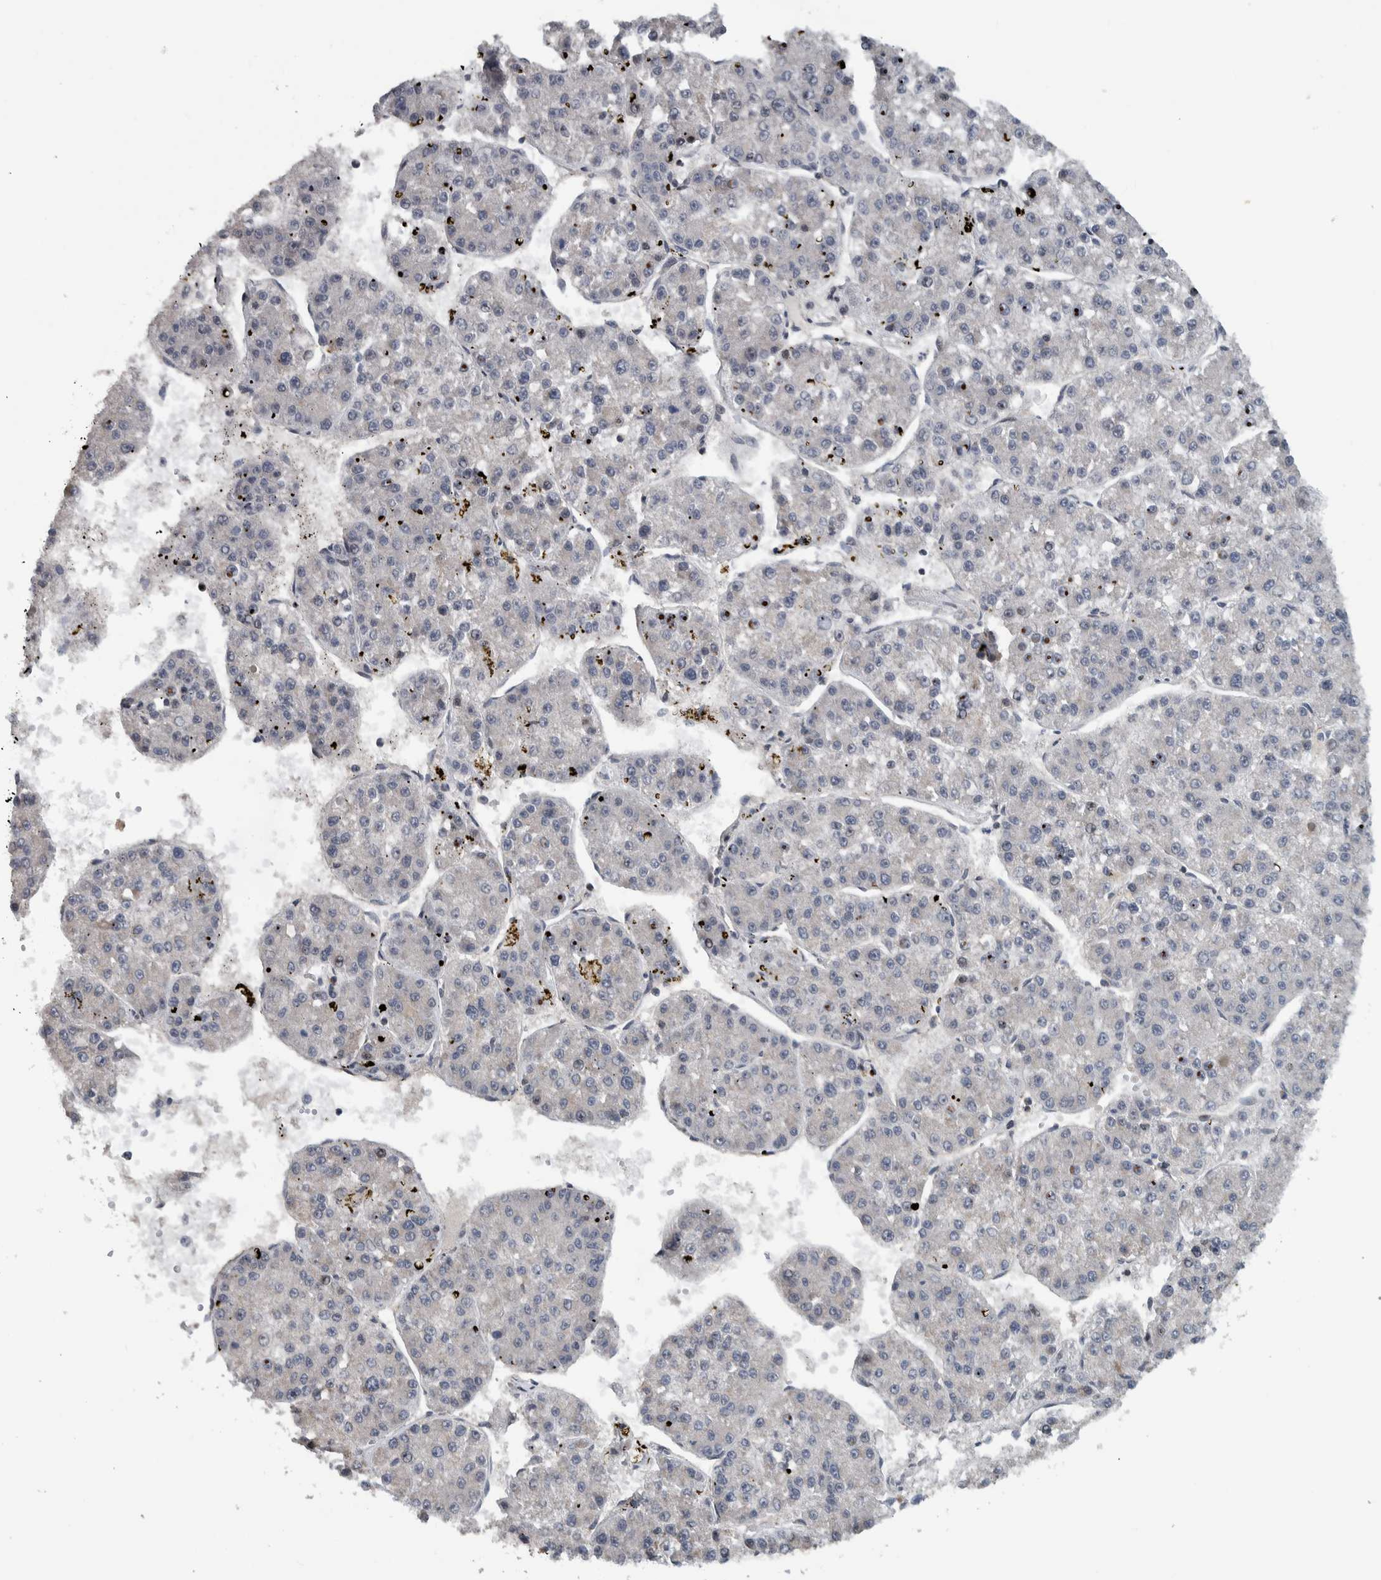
{"staining": {"intensity": "negative", "quantity": "none", "location": "none"}, "tissue": "liver cancer", "cell_type": "Tumor cells", "image_type": "cancer", "snomed": [{"axis": "morphology", "description": "Carcinoma, Hepatocellular, NOS"}, {"axis": "topography", "description": "Liver"}], "caption": "DAB (3,3'-diaminobenzidine) immunohistochemical staining of hepatocellular carcinoma (liver) exhibits no significant staining in tumor cells.", "gene": "BAIAP2L1", "patient": {"sex": "female", "age": 73}}